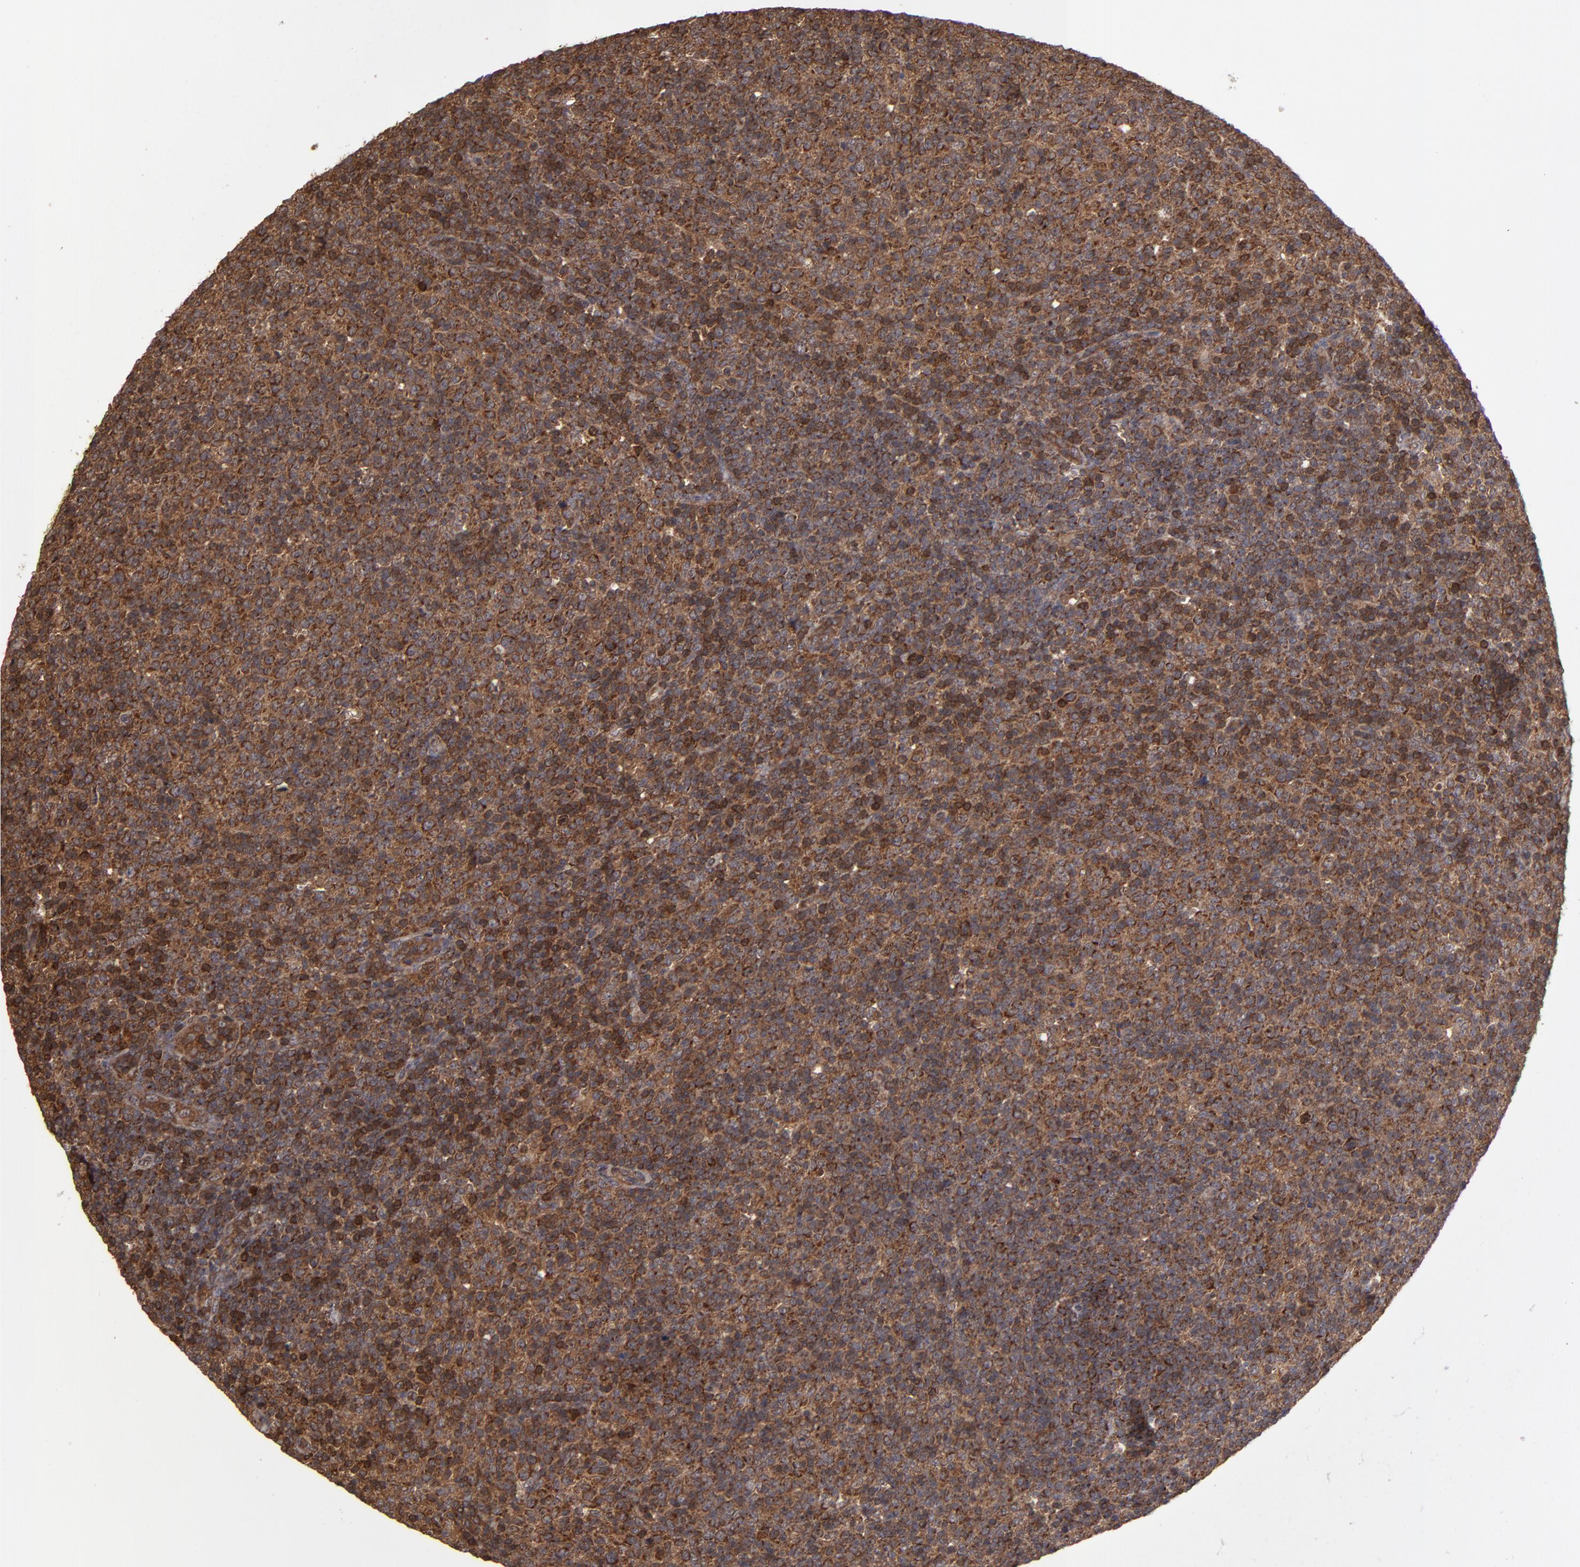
{"staining": {"intensity": "moderate", "quantity": ">75%", "location": "cytoplasmic/membranous"}, "tissue": "lymphoma", "cell_type": "Tumor cells", "image_type": "cancer", "snomed": [{"axis": "morphology", "description": "Malignant lymphoma, non-Hodgkin's type, Low grade"}, {"axis": "topography", "description": "Lymph node"}], "caption": "Human lymphoma stained for a protein (brown) reveals moderate cytoplasmic/membranous positive staining in about >75% of tumor cells.", "gene": "RPS6KA6", "patient": {"sex": "male", "age": 70}}